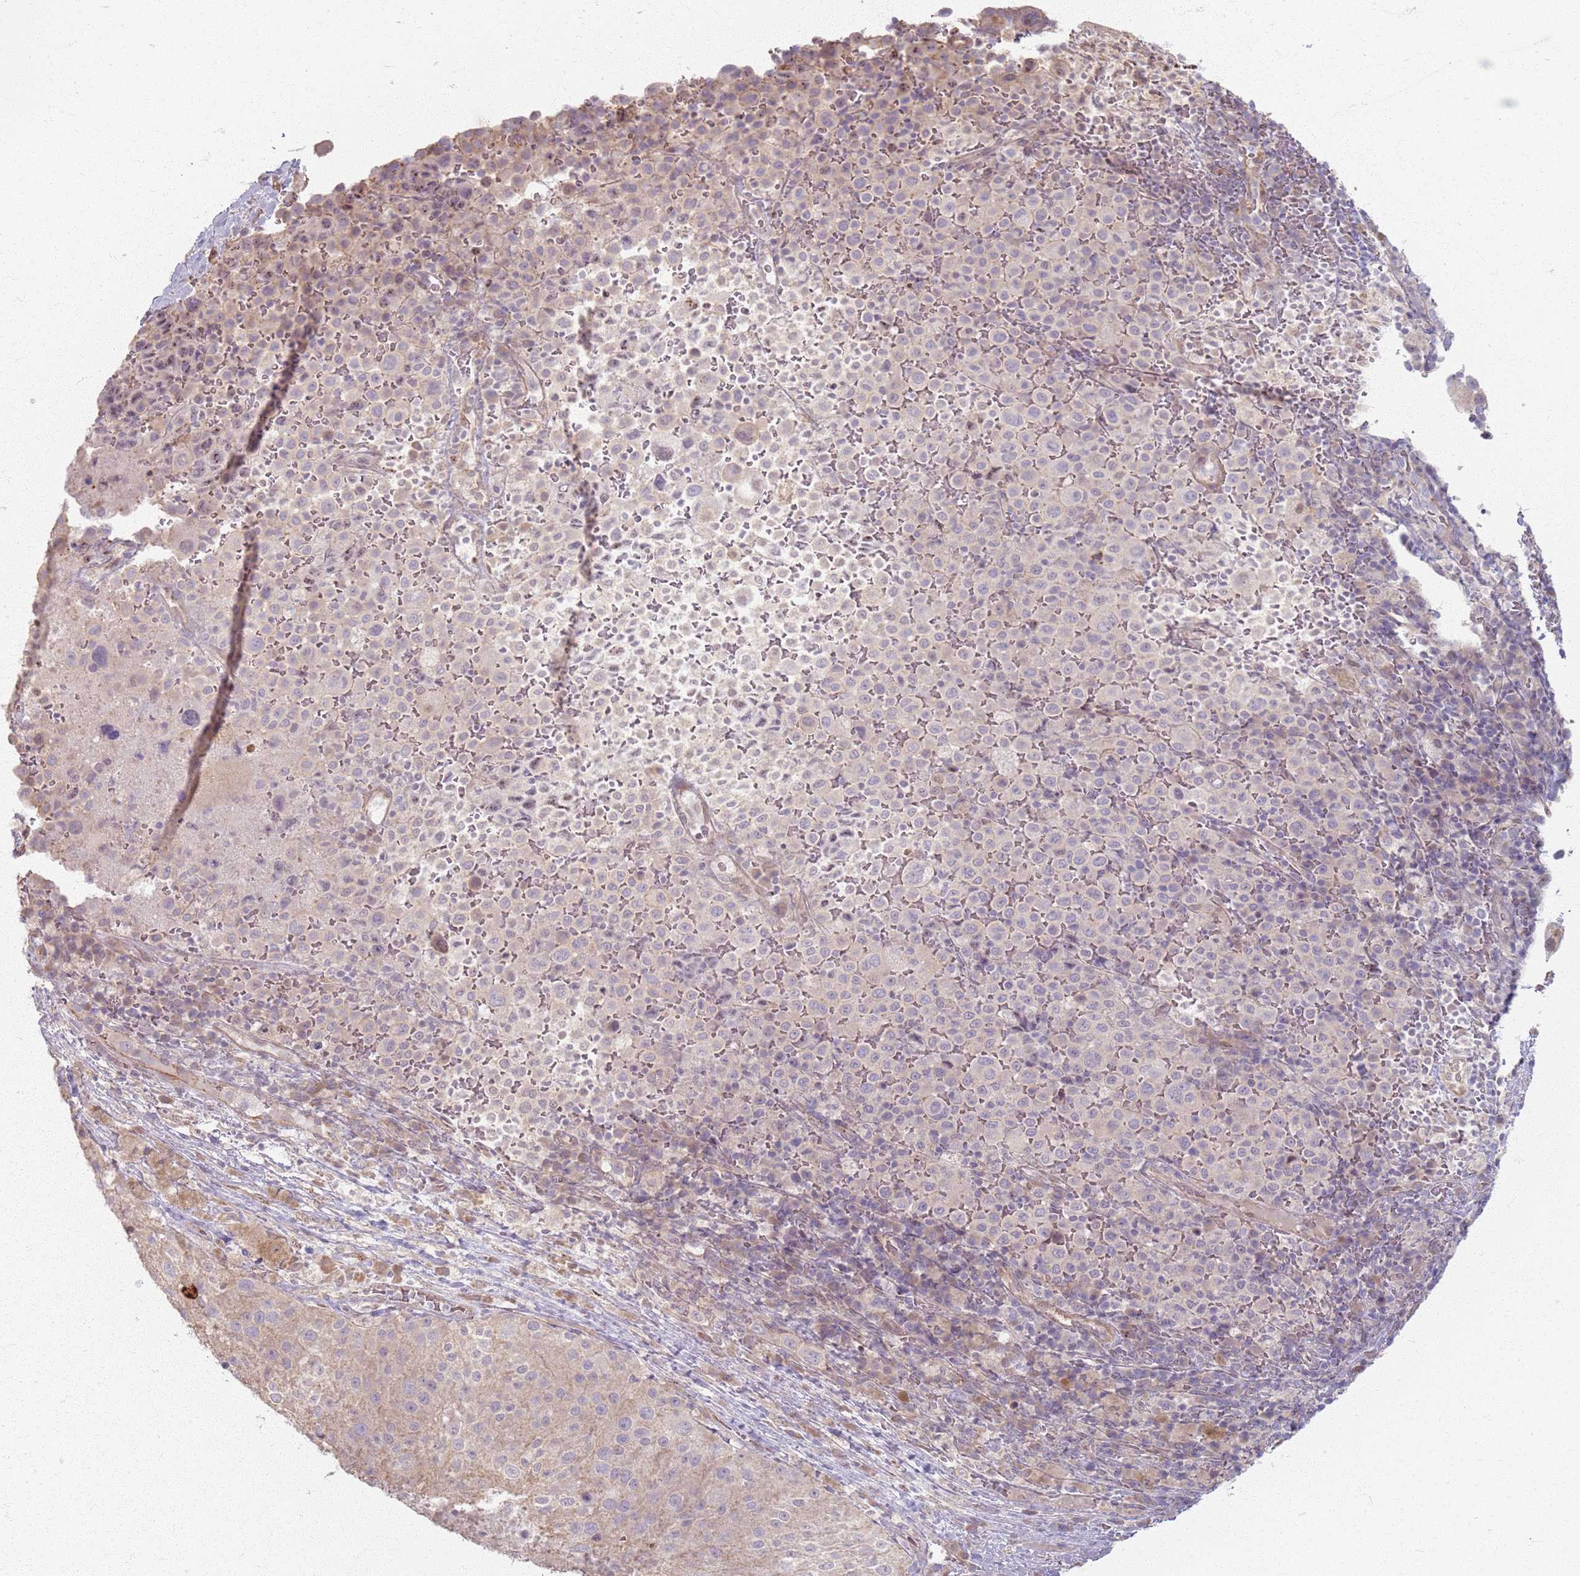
{"staining": {"intensity": "weak", "quantity": "<25%", "location": "cytoplasmic/membranous"}, "tissue": "melanoma", "cell_type": "Tumor cells", "image_type": "cancer", "snomed": [{"axis": "morphology", "description": "Malignant melanoma, Metastatic site"}, {"axis": "topography", "description": "Lymph node"}], "caption": "The histopathology image shows no staining of tumor cells in melanoma.", "gene": "KCNA5", "patient": {"sex": "male", "age": 62}}